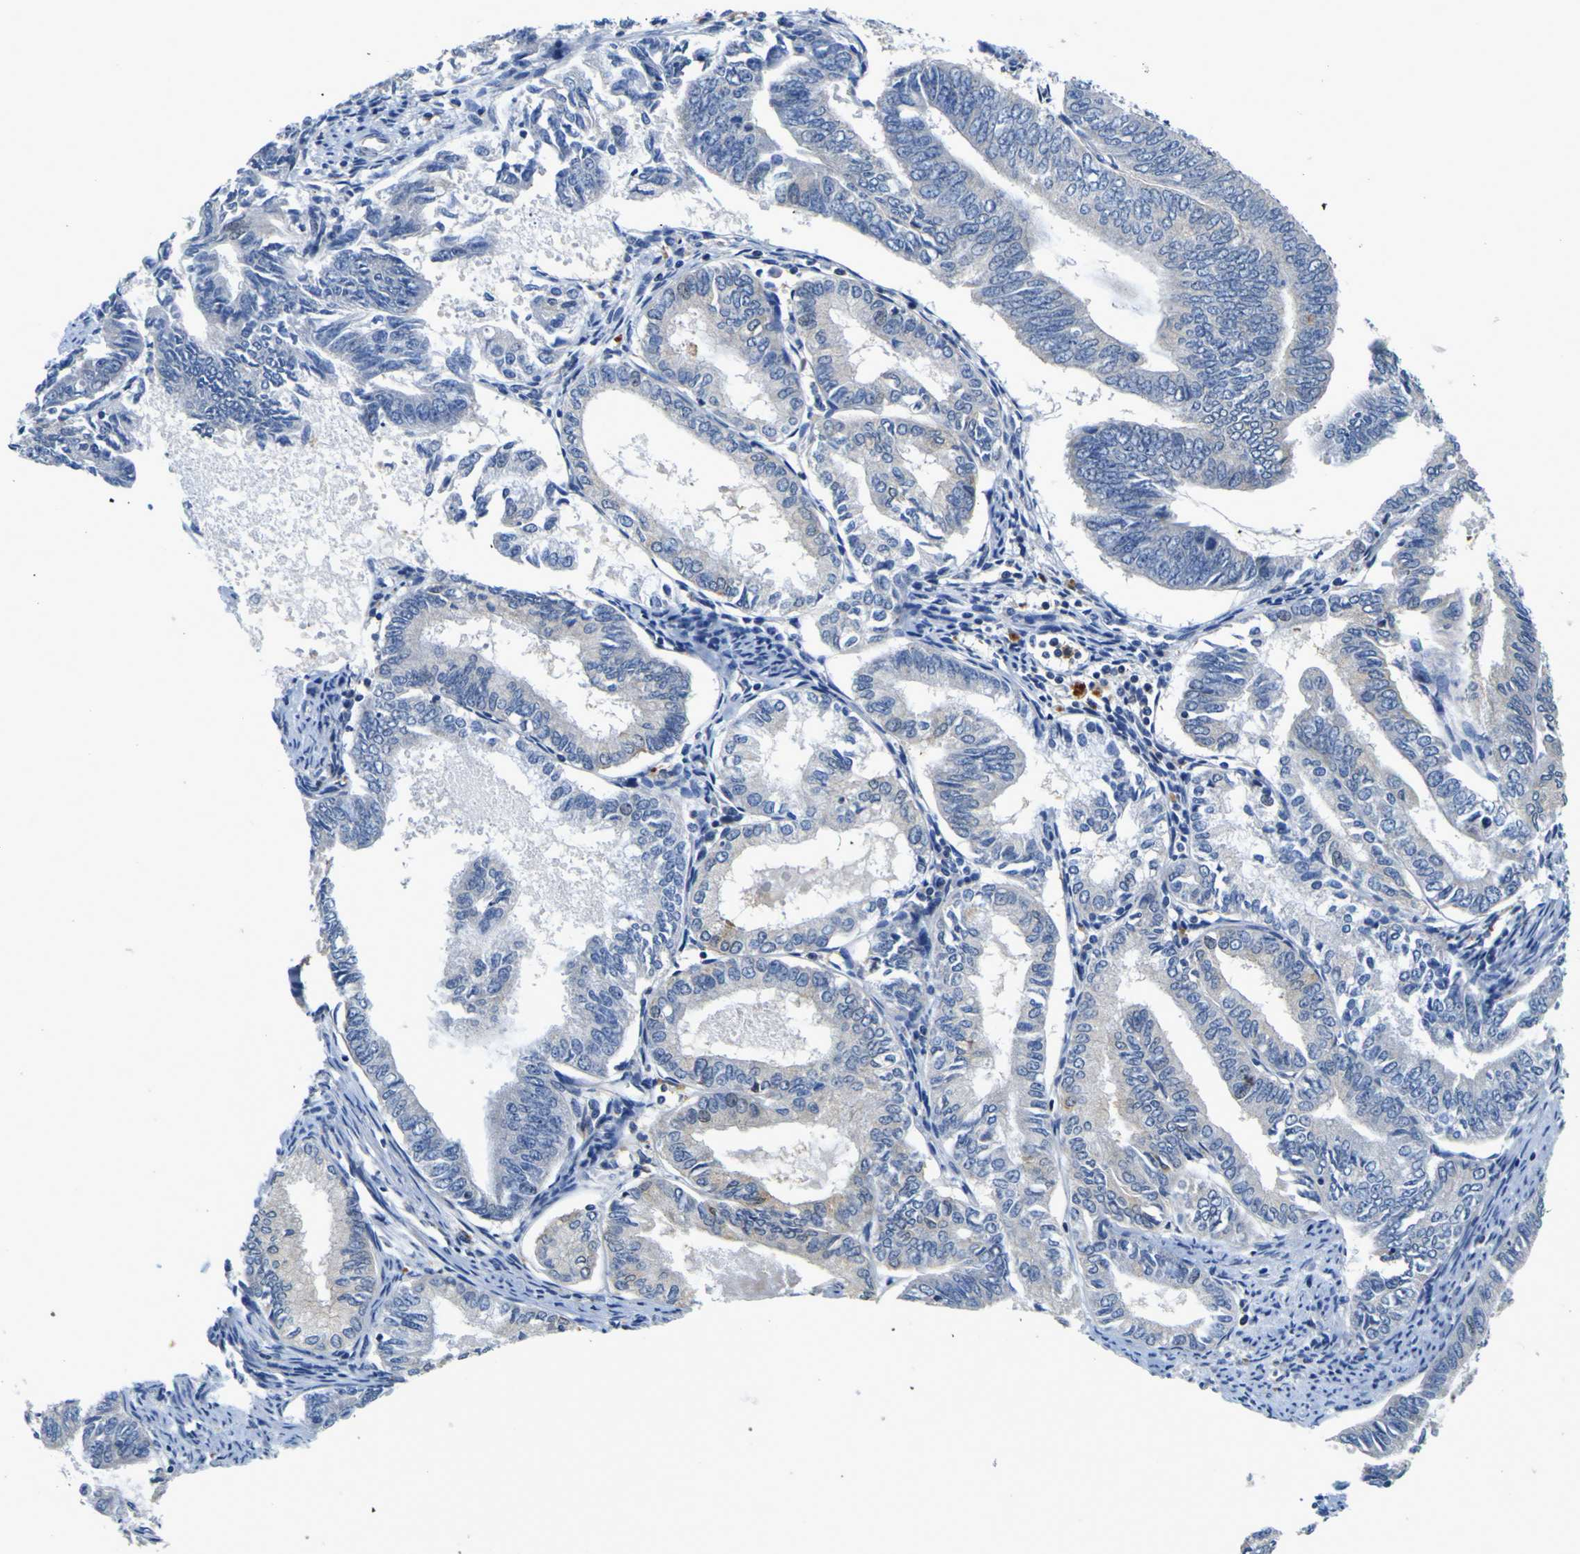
{"staining": {"intensity": "weak", "quantity": "<25%", "location": "cytoplasmic/membranous"}, "tissue": "endometrial cancer", "cell_type": "Tumor cells", "image_type": "cancer", "snomed": [{"axis": "morphology", "description": "Adenocarcinoma, NOS"}, {"axis": "topography", "description": "Endometrium"}], "caption": "Endometrial cancer (adenocarcinoma) was stained to show a protein in brown. There is no significant staining in tumor cells.", "gene": "TNIK", "patient": {"sex": "female", "age": 86}}